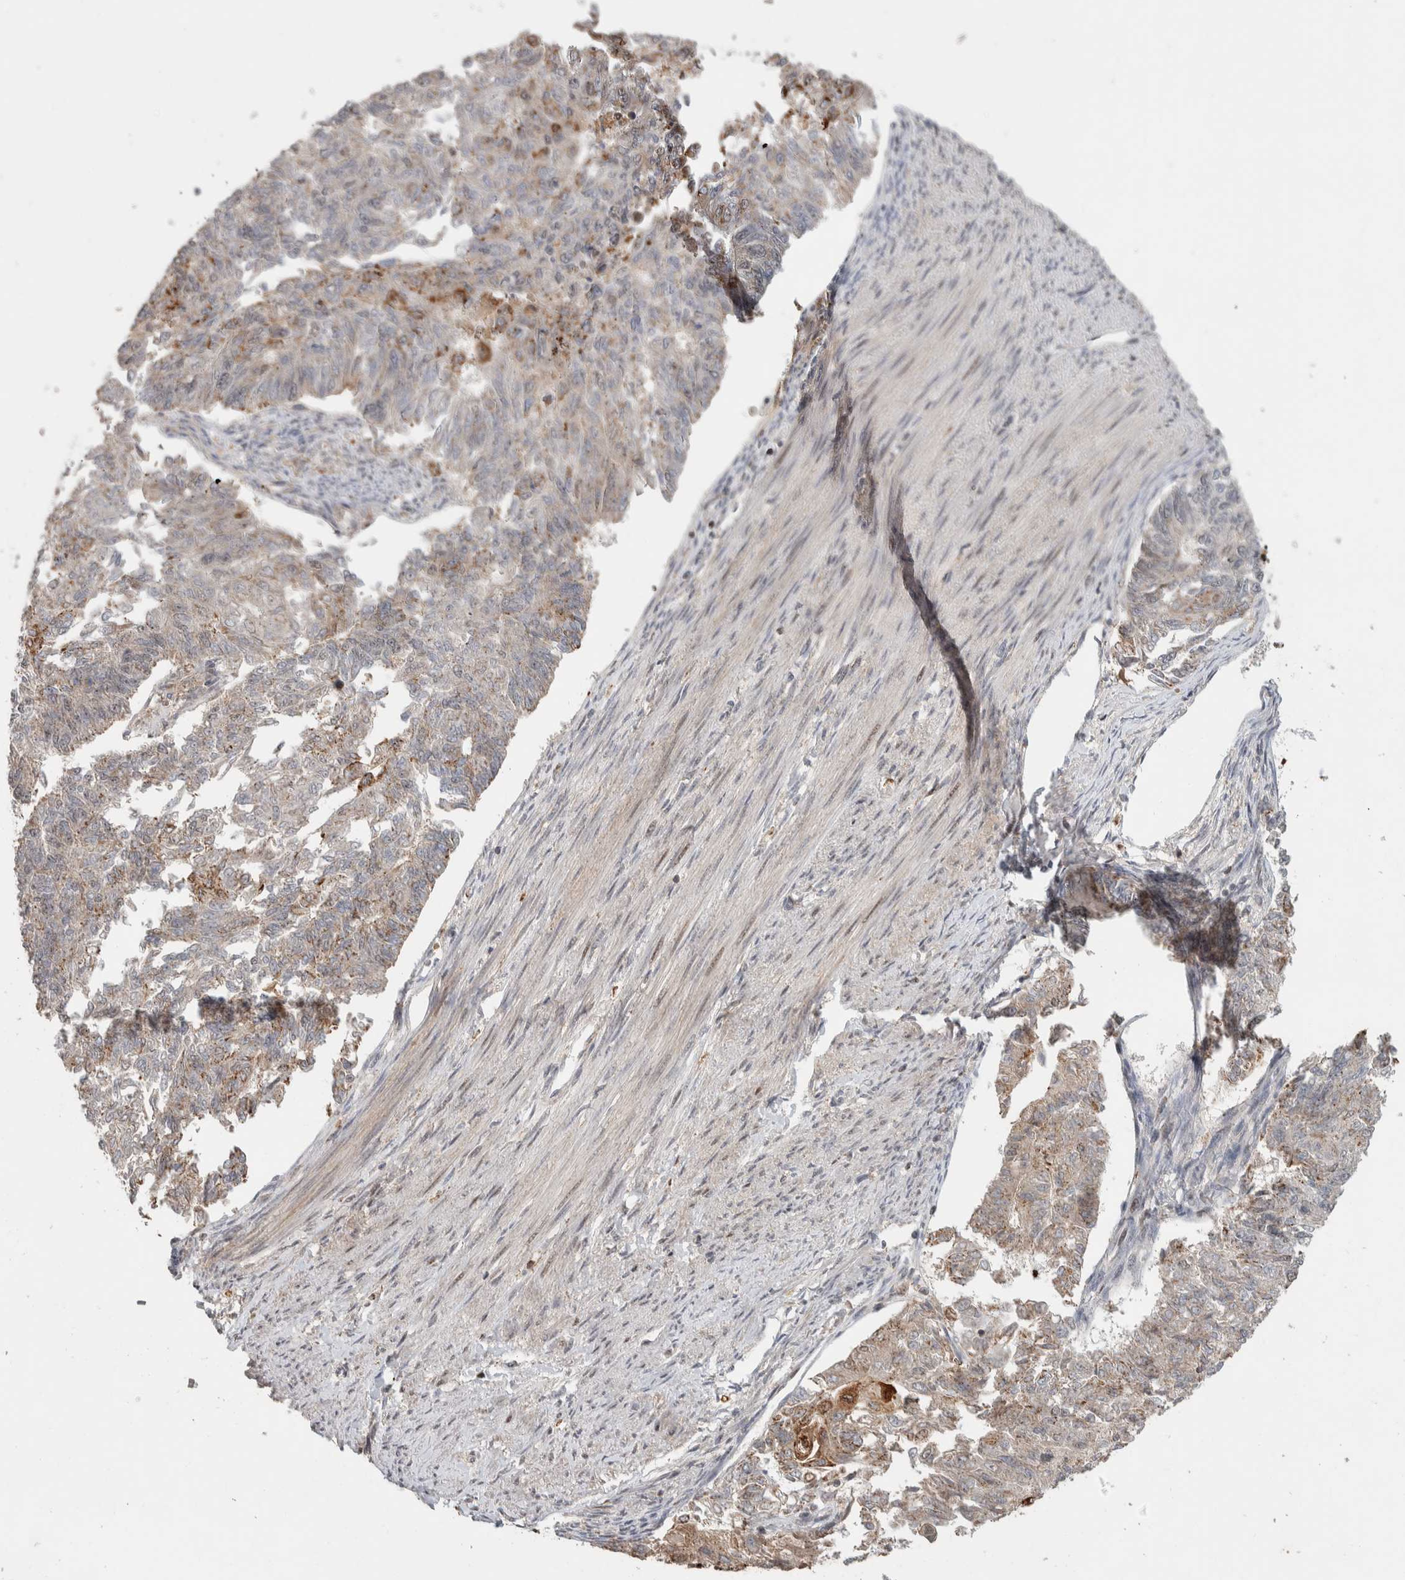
{"staining": {"intensity": "weak", "quantity": "<25%", "location": "cytoplasmic/membranous"}, "tissue": "endometrial cancer", "cell_type": "Tumor cells", "image_type": "cancer", "snomed": [{"axis": "morphology", "description": "Adenocarcinoma, NOS"}, {"axis": "topography", "description": "Endometrium"}], "caption": "Protein analysis of adenocarcinoma (endometrial) displays no significant positivity in tumor cells.", "gene": "ZNF521", "patient": {"sex": "female", "age": 32}}